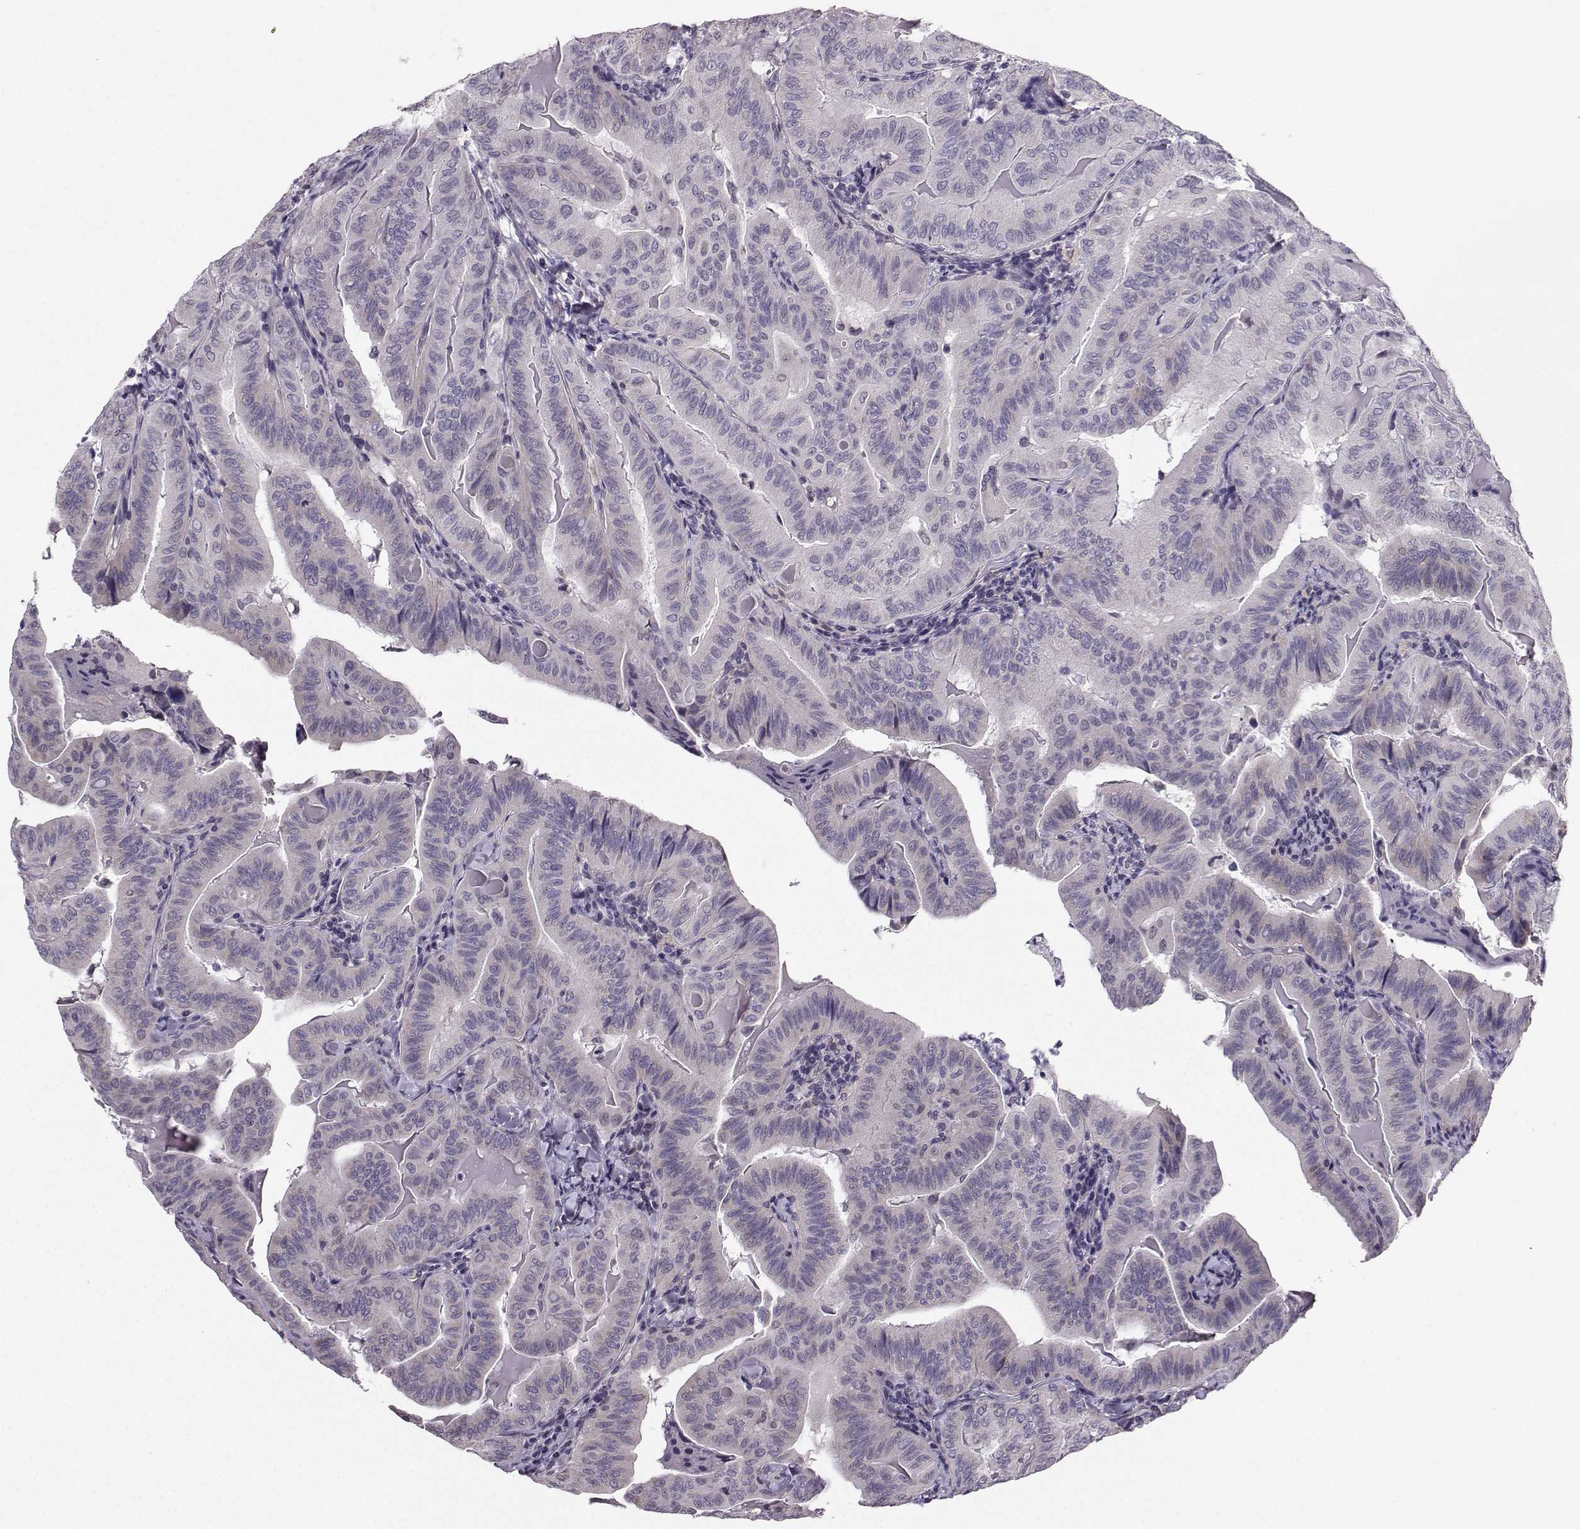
{"staining": {"intensity": "negative", "quantity": "none", "location": "none"}, "tissue": "thyroid cancer", "cell_type": "Tumor cells", "image_type": "cancer", "snomed": [{"axis": "morphology", "description": "Papillary adenocarcinoma, NOS"}, {"axis": "topography", "description": "Thyroid gland"}], "caption": "Human thyroid cancer stained for a protein using IHC shows no staining in tumor cells.", "gene": "TSPYL5", "patient": {"sex": "female", "age": 68}}